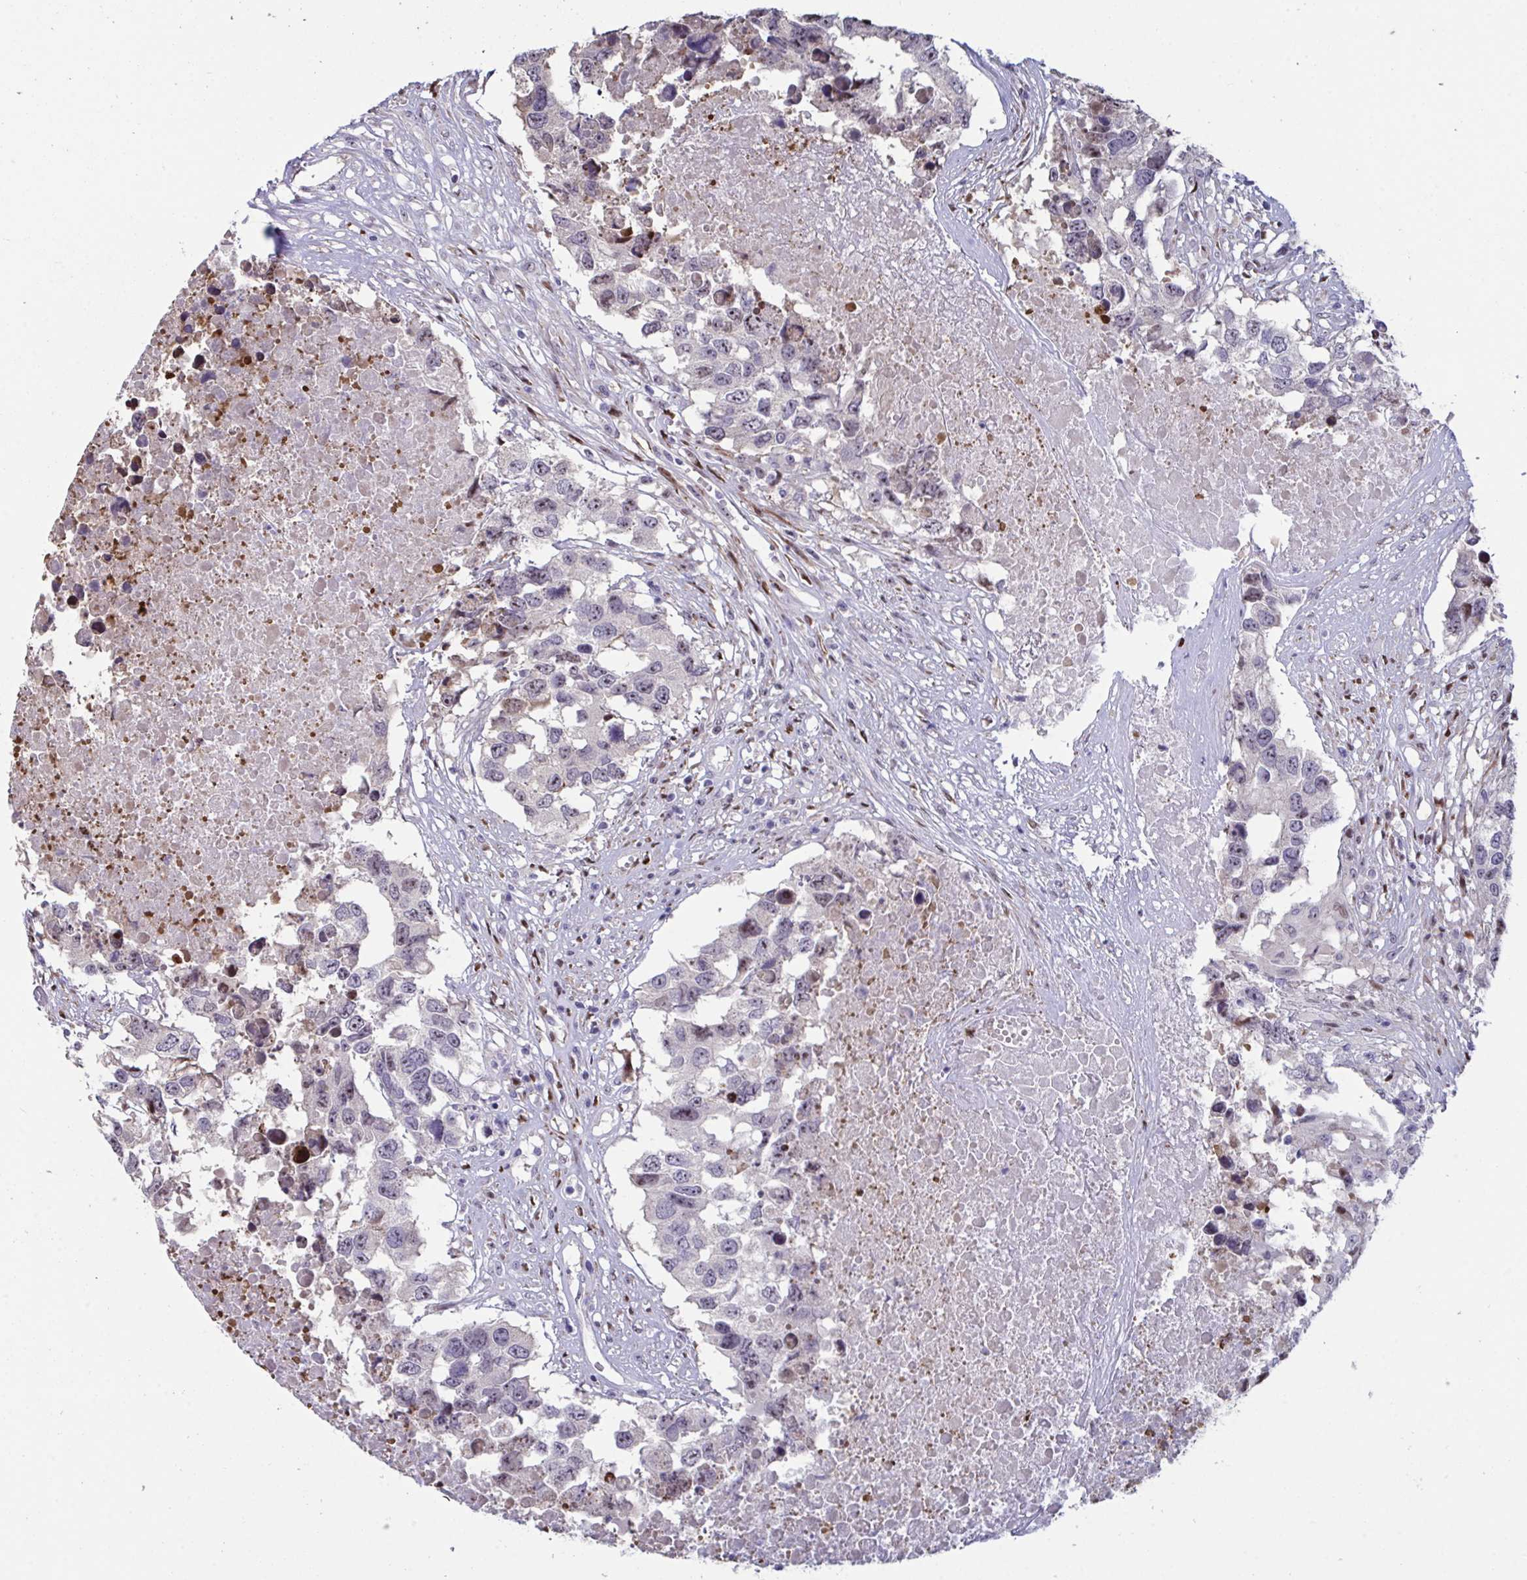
{"staining": {"intensity": "moderate", "quantity": "<25%", "location": "nuclear"}, "tissue": "testis cancer", "cell_type": "Tumor cells", "image_type": "cancer", "snomed": [{"axis": "morphology", "description": "Carcinoma, Embryonal, NOS"}, {"axis": "topography", "description": "Testis"}], "caption": "About <25% of tumor cells in human embryonal carcinoma (testis) display moderate nuclear protein expression as visualized by brown immunohistochemical staining.", "gene": "PELI2", "patient": {"sex": "male", "age": 83}}